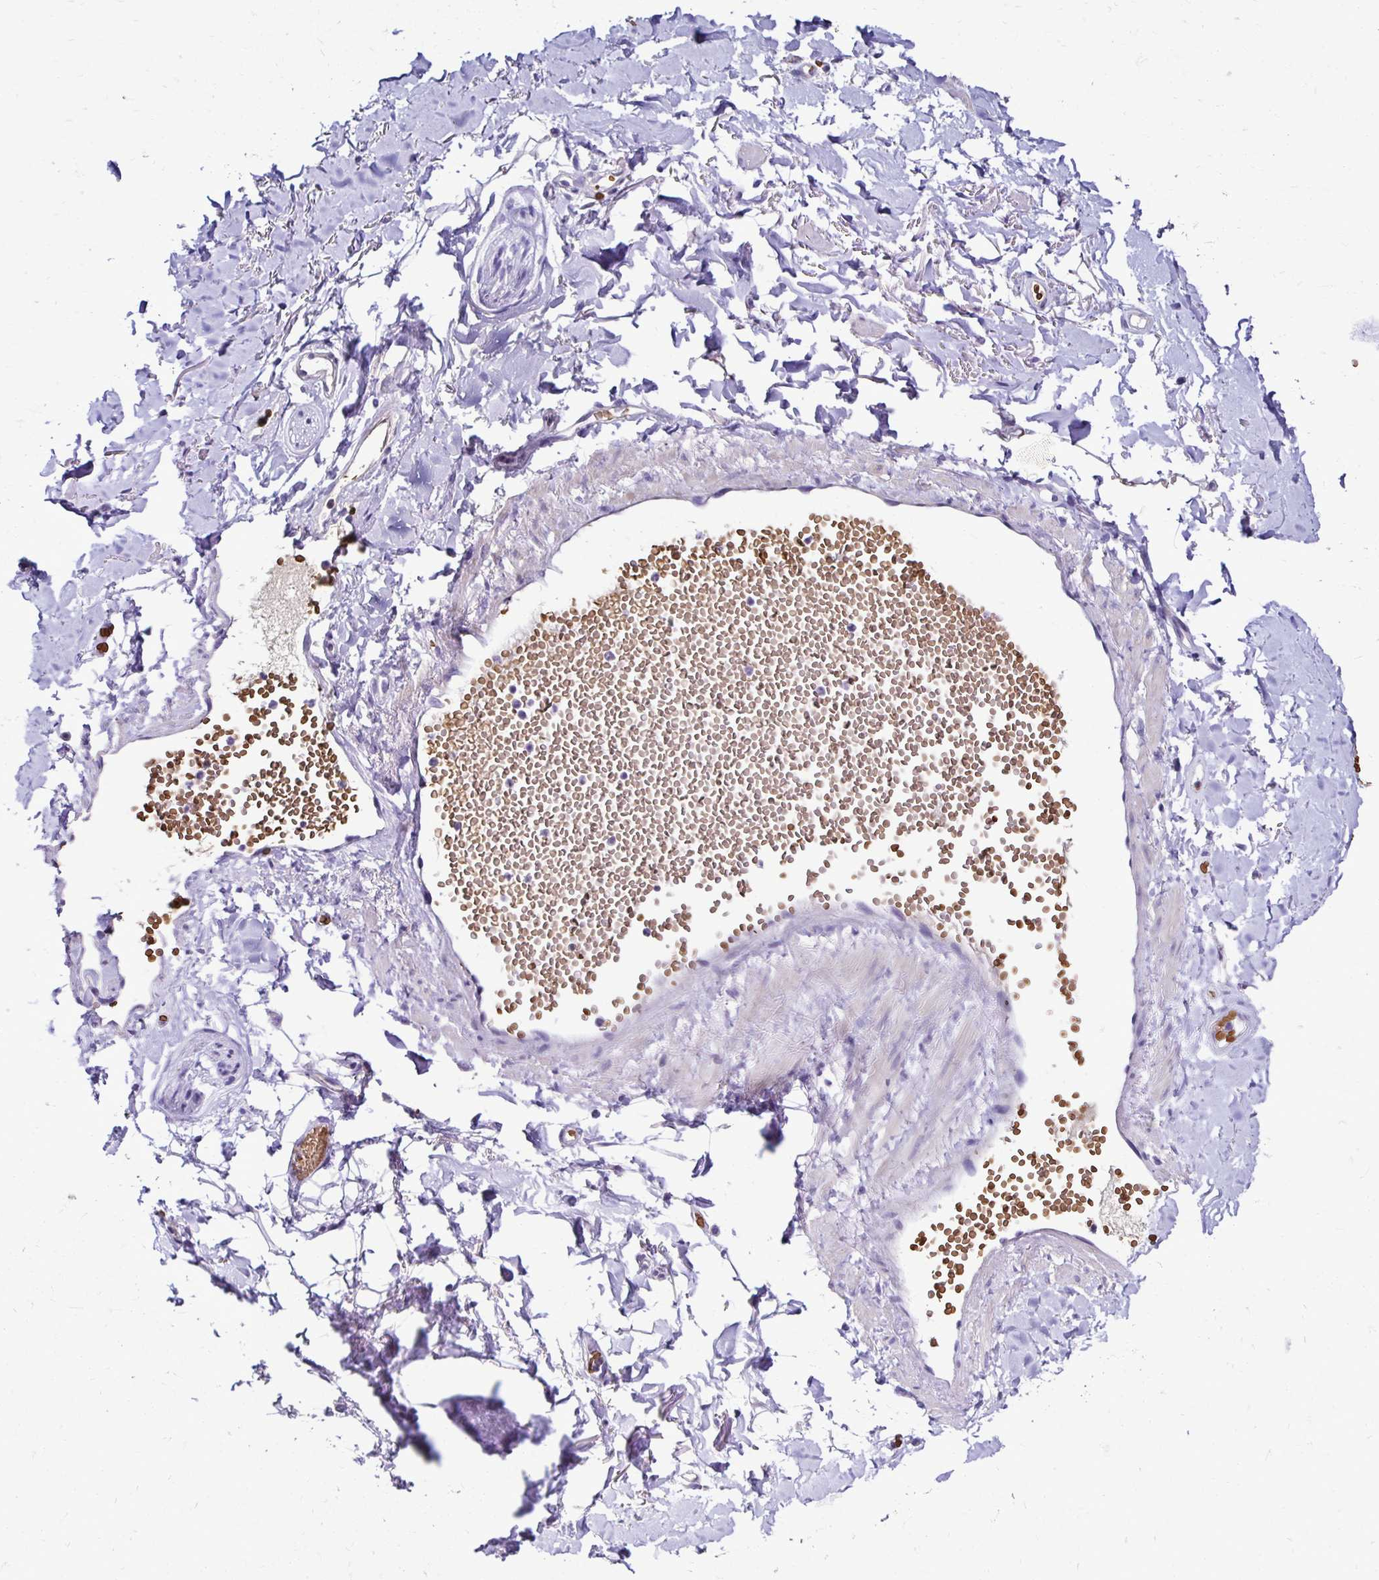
{"staining": {"intensity": "negative", "quantity": "none", "location": "none"}, "tissue": "adipose tissue", "cell_type": "Adipocytes", "image_type": "normal", "snomed": [{"axis": "morphology", "description": "Normal tissue, NOS"}, {"axis": "topography", "description": "Anal"}, {"axis": "topography", "description": "Peripheral nerve tissue"}], "caption": "This is an immunohistochemistry (IHC) image of unremarkable adipose tissue. There is no expression in adipocytes.", "gene": "RHBDL3", "patient": {"sex": "male", "age": 78}}